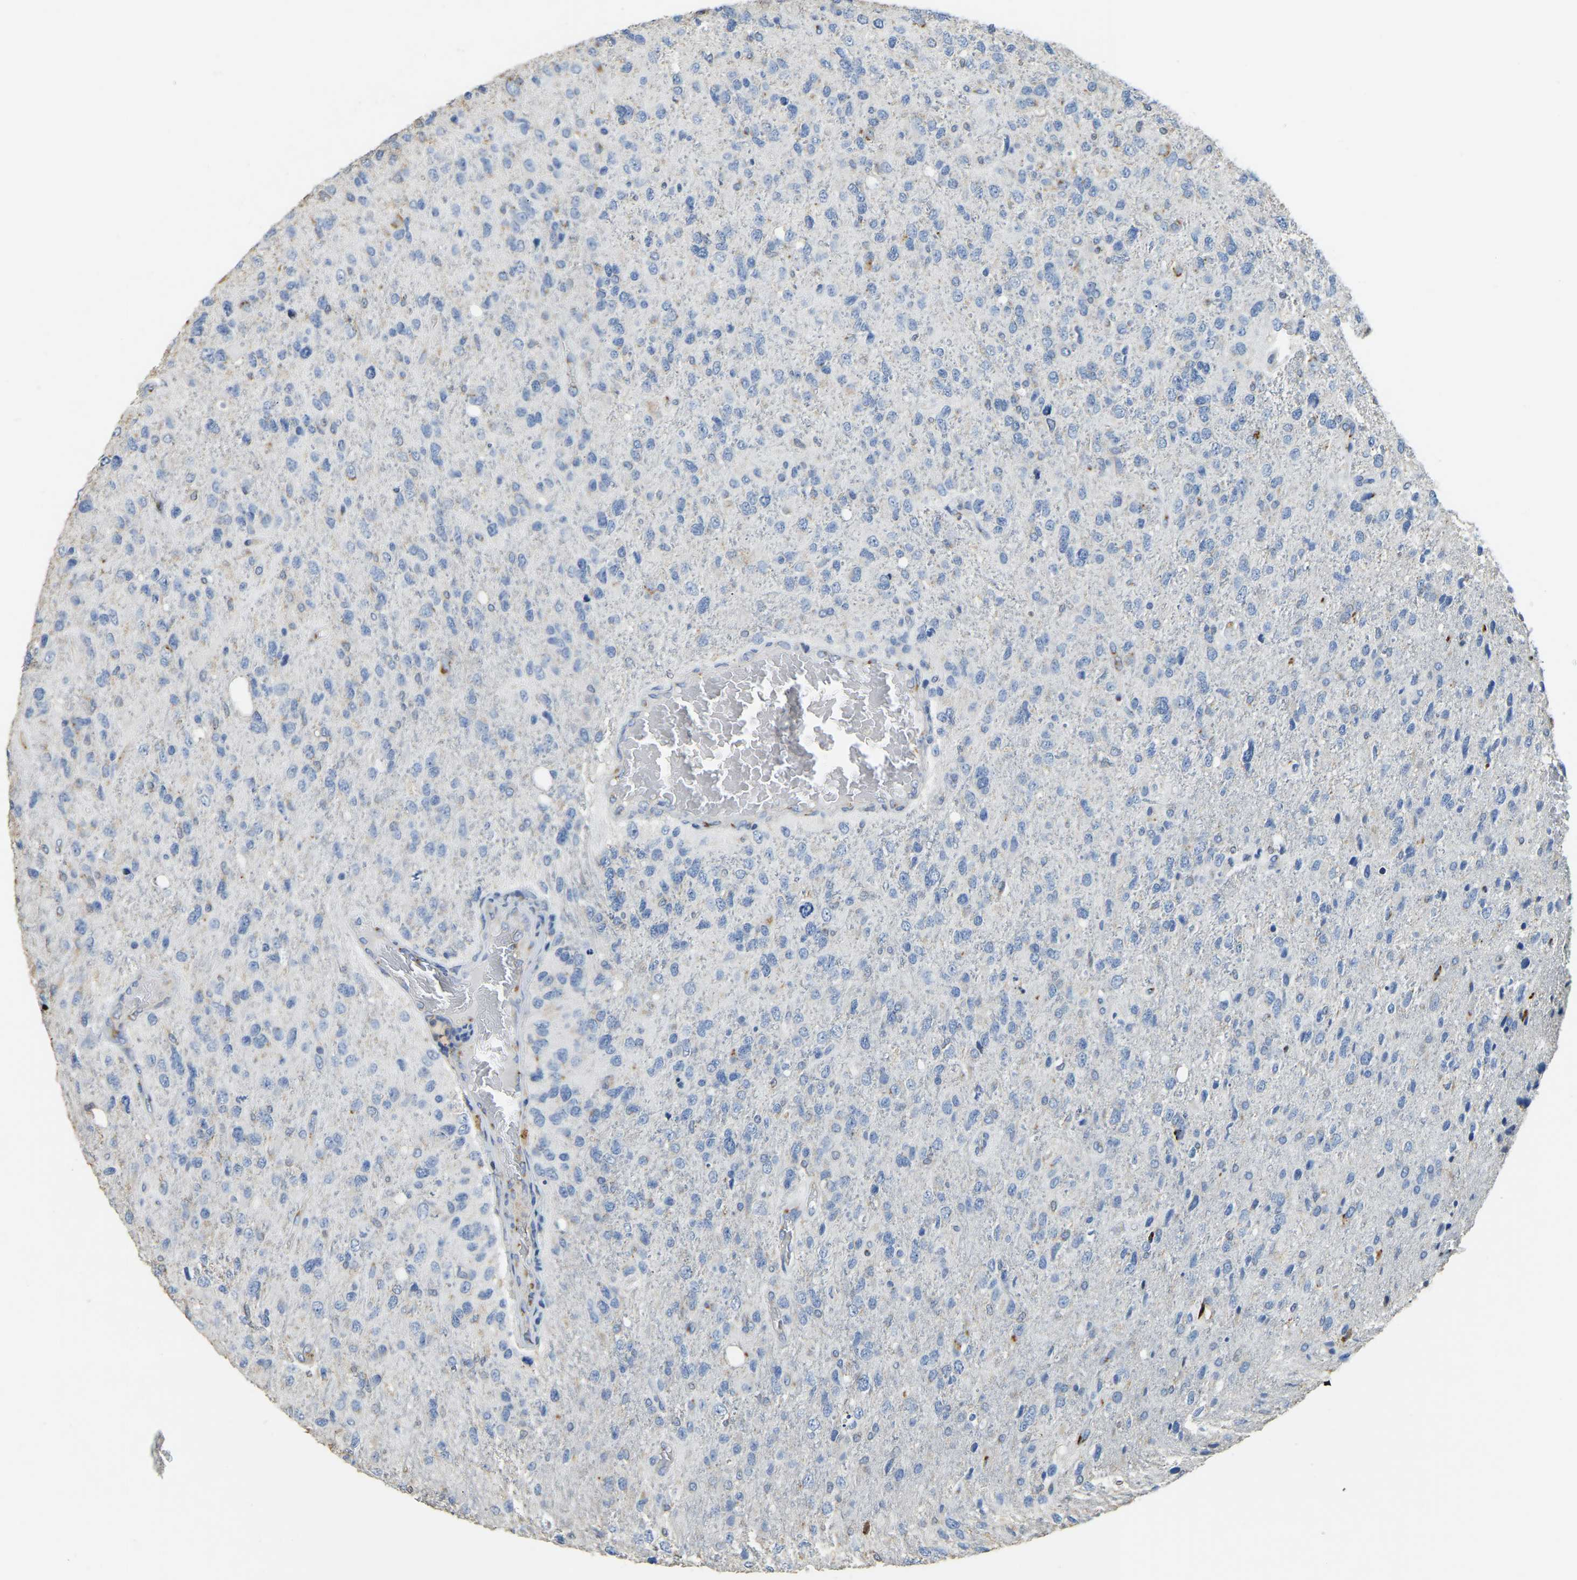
{"staining": {"intensity": "negative", "quantity": "none", "location": "none"}, "tissue": "glioma", "cell_type": "Tumor cells", "image_type": "cancer", "snomed": [{"axis": "morphology", "description": "Glioma, malignant, High grade"}, {"axis": "topography", "description": "Brain"}], "caption": "There is no significant positivity in tumor cells of glioma.", "gene": "FAM174A", "patient": {"sex": "female", "age": 58}}